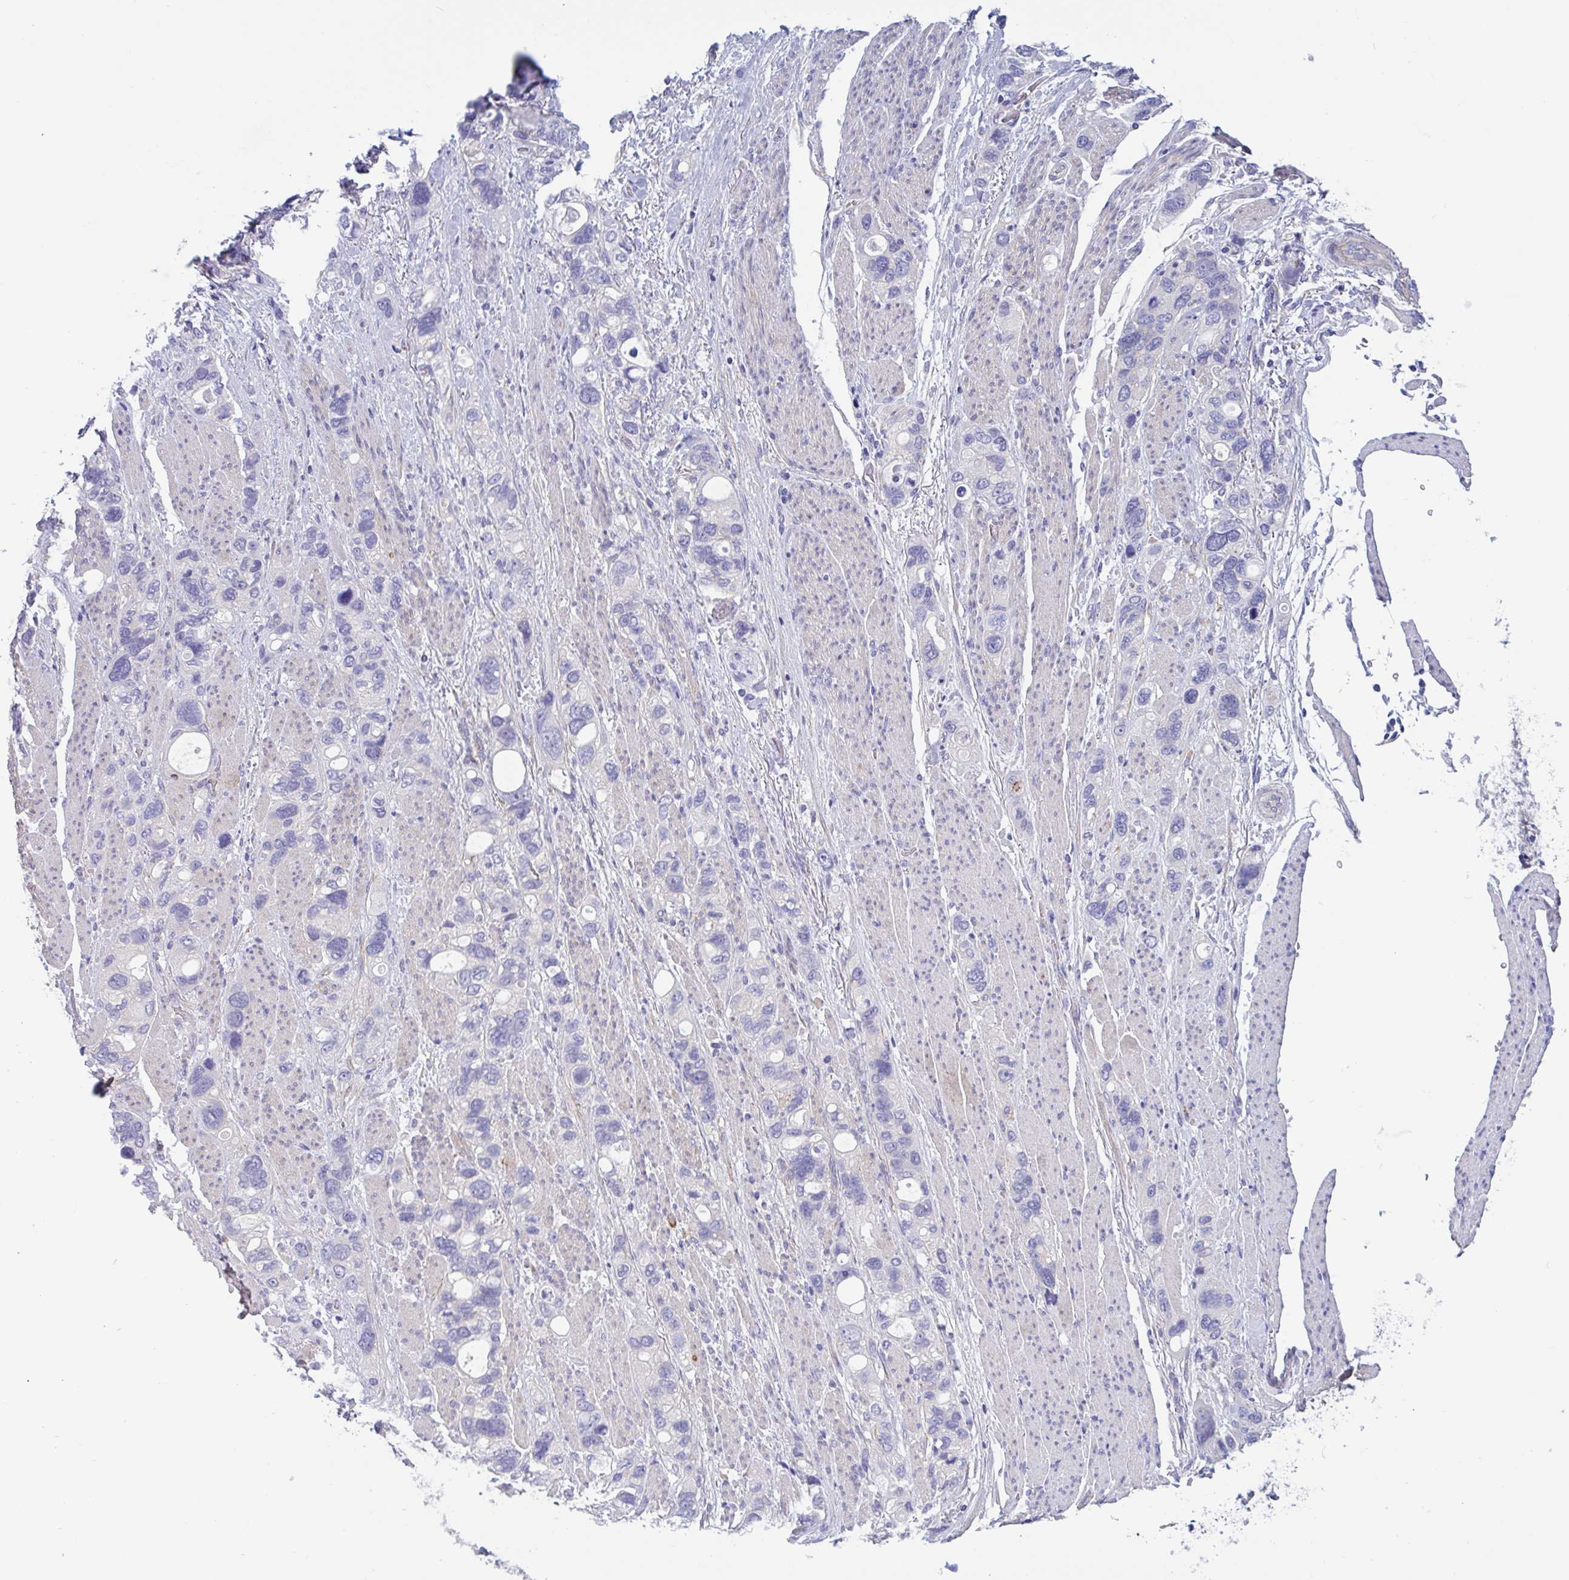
{"staining": {"intensity": "negative", "quantity": "none", "location": "none"}, "tissue": "stomach cancer", "cell_type": "Tumor cells", "image_type": "cancer", "snomed": [{"axis": "morphology", "description": "Adenocarcinoma, NOS"}, {"axis": "topography", "description": "Stomach, upper"}], "caption": "Adenocarcinoma (stomach) stained for a protein using IHC exhibits no expression tumor cells.", "gene": "OXLD1", "patient": {"sex": "female", "age": 81}}